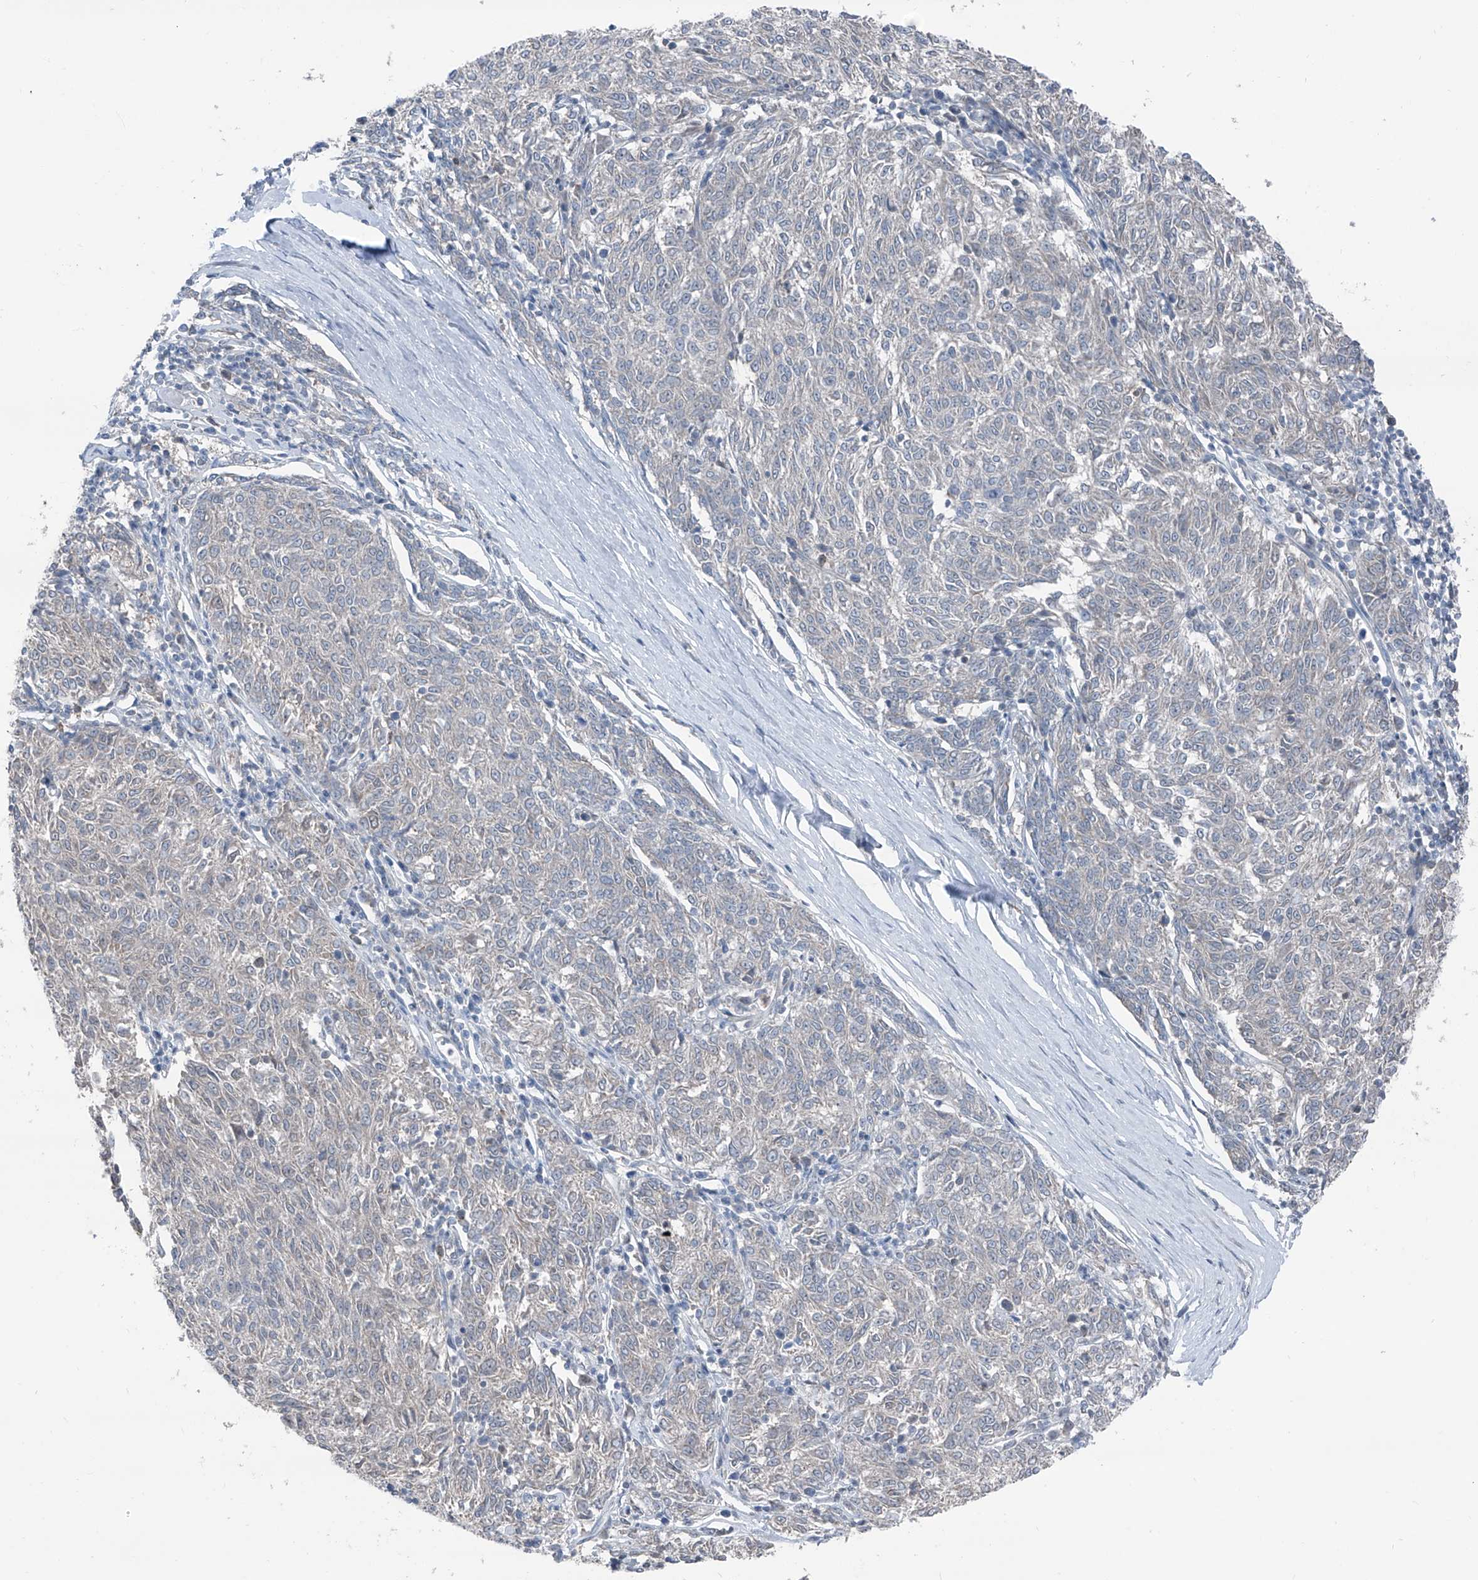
{"staining": {"intensity": "negative", "quantity": "none", "location": "none"}, "tissue": "melanoma", "cell_type": "Tumor cells", "image_type": "cancer", "snomed": [{"axis": "morphology", "description": "Malignant melanoma, NOS"}, {"axis": "topography", "description": "Skin"}], "caption": "A high-resolution histopathology image shows IHC staining of malignant melanoma, which exhibits no significant staining in tumor cells.", "gene": "HSPB11", "patient": {"sex": "female", "age": 72}}